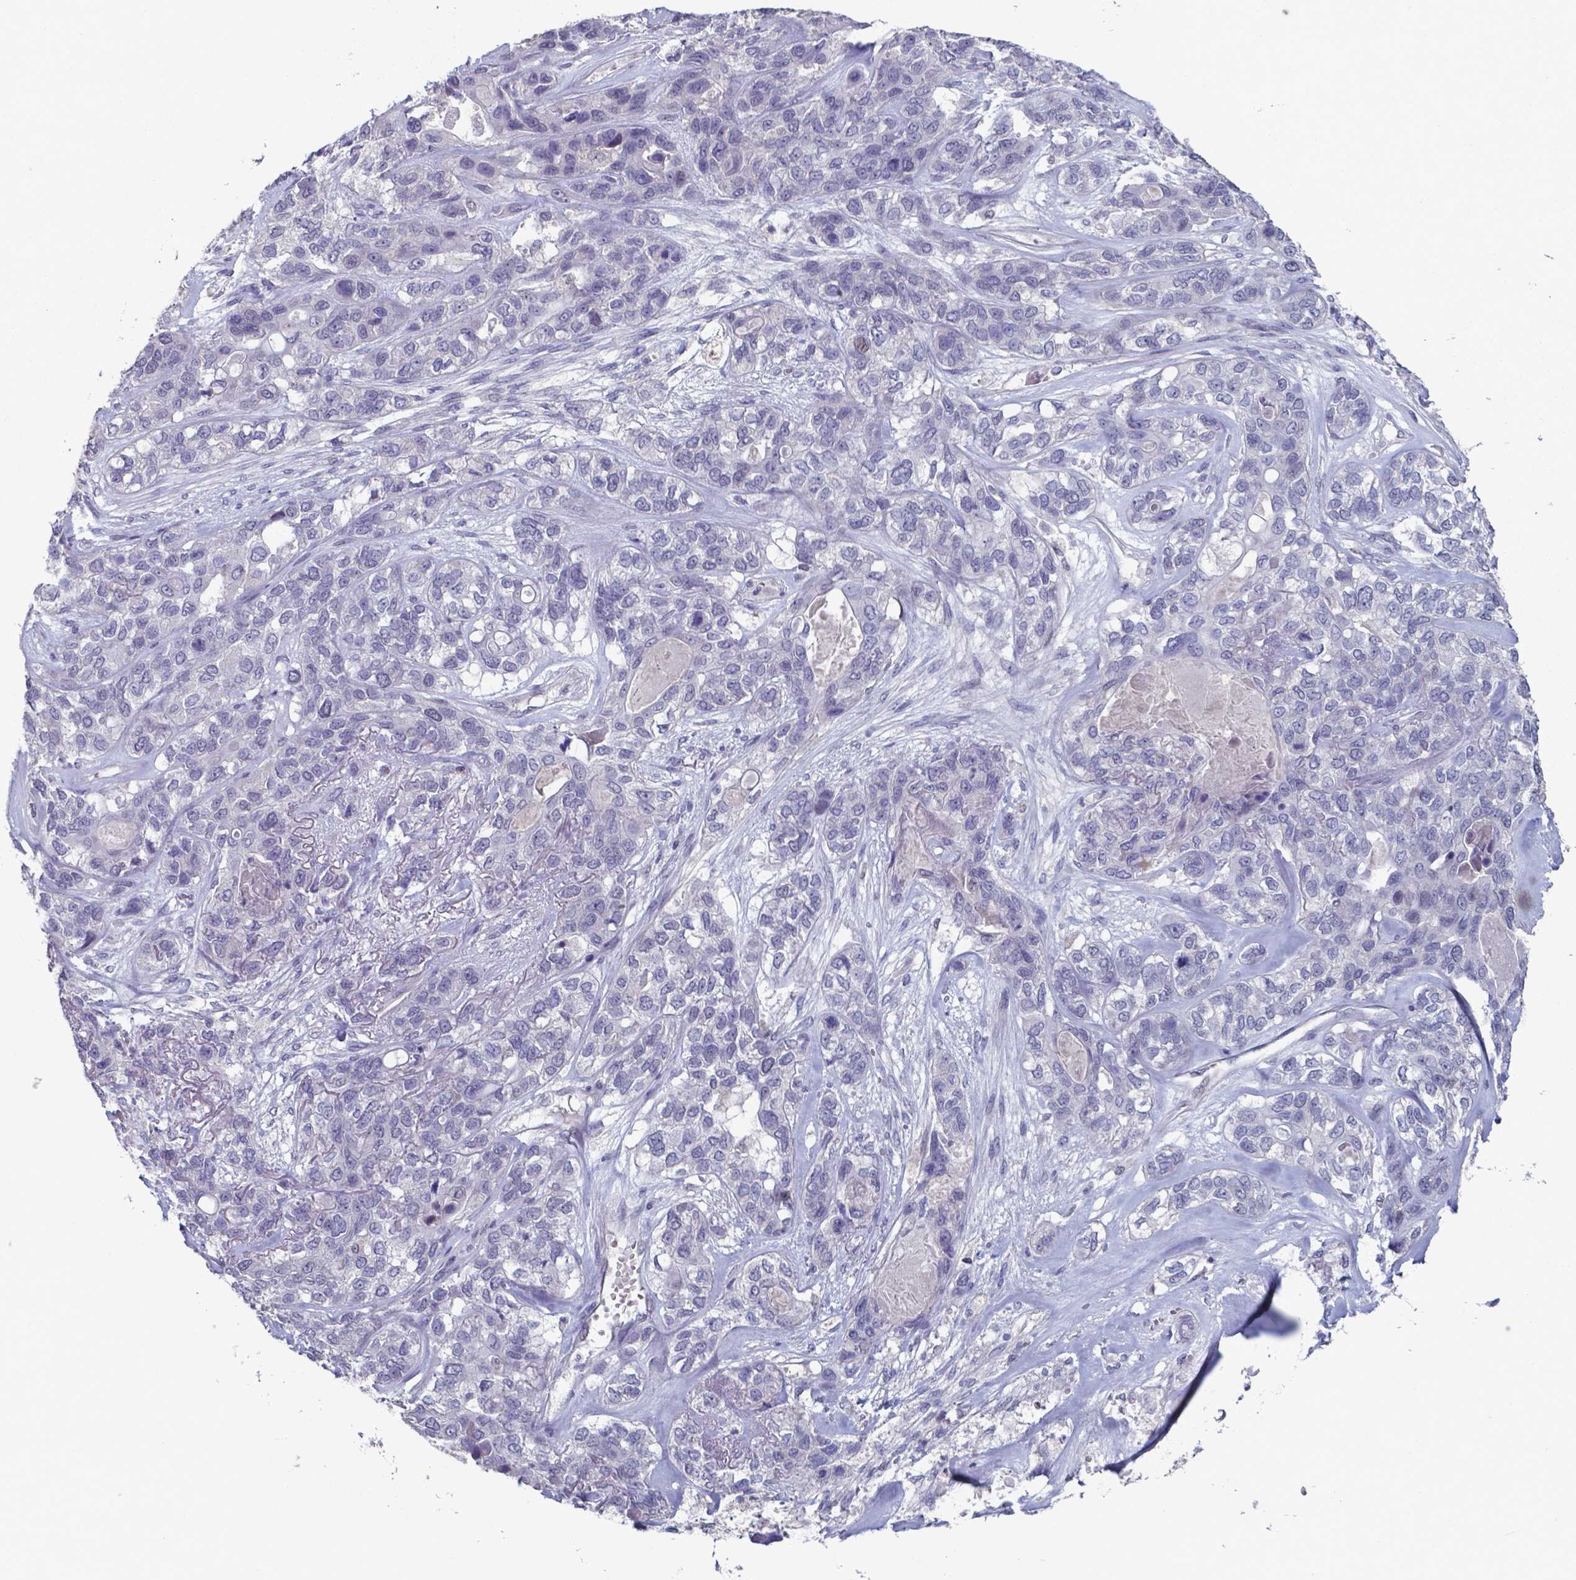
{"staining": {"intensity": "negative", "quantity": "none", "location": "none"}, "tissue": "lung cancer", "cell_type": "Tumor cells", "image_type": "cancer", "snomed": [{"axis": "morphology", "description": "Squamous cell carcinoma, NOS"}, {"axis": "topography", "description": "Lung"}], "caption": "A micrograph of human lung cancer is negative for staining in tumor cells. Brightfield microscopy of immunohistochemistry (IHC) stained with DAB (brown) and hematoxylin (blue), captured at high magnification.", "gene": "TDP2", "patient": {"sex": "female", "age": 70}}